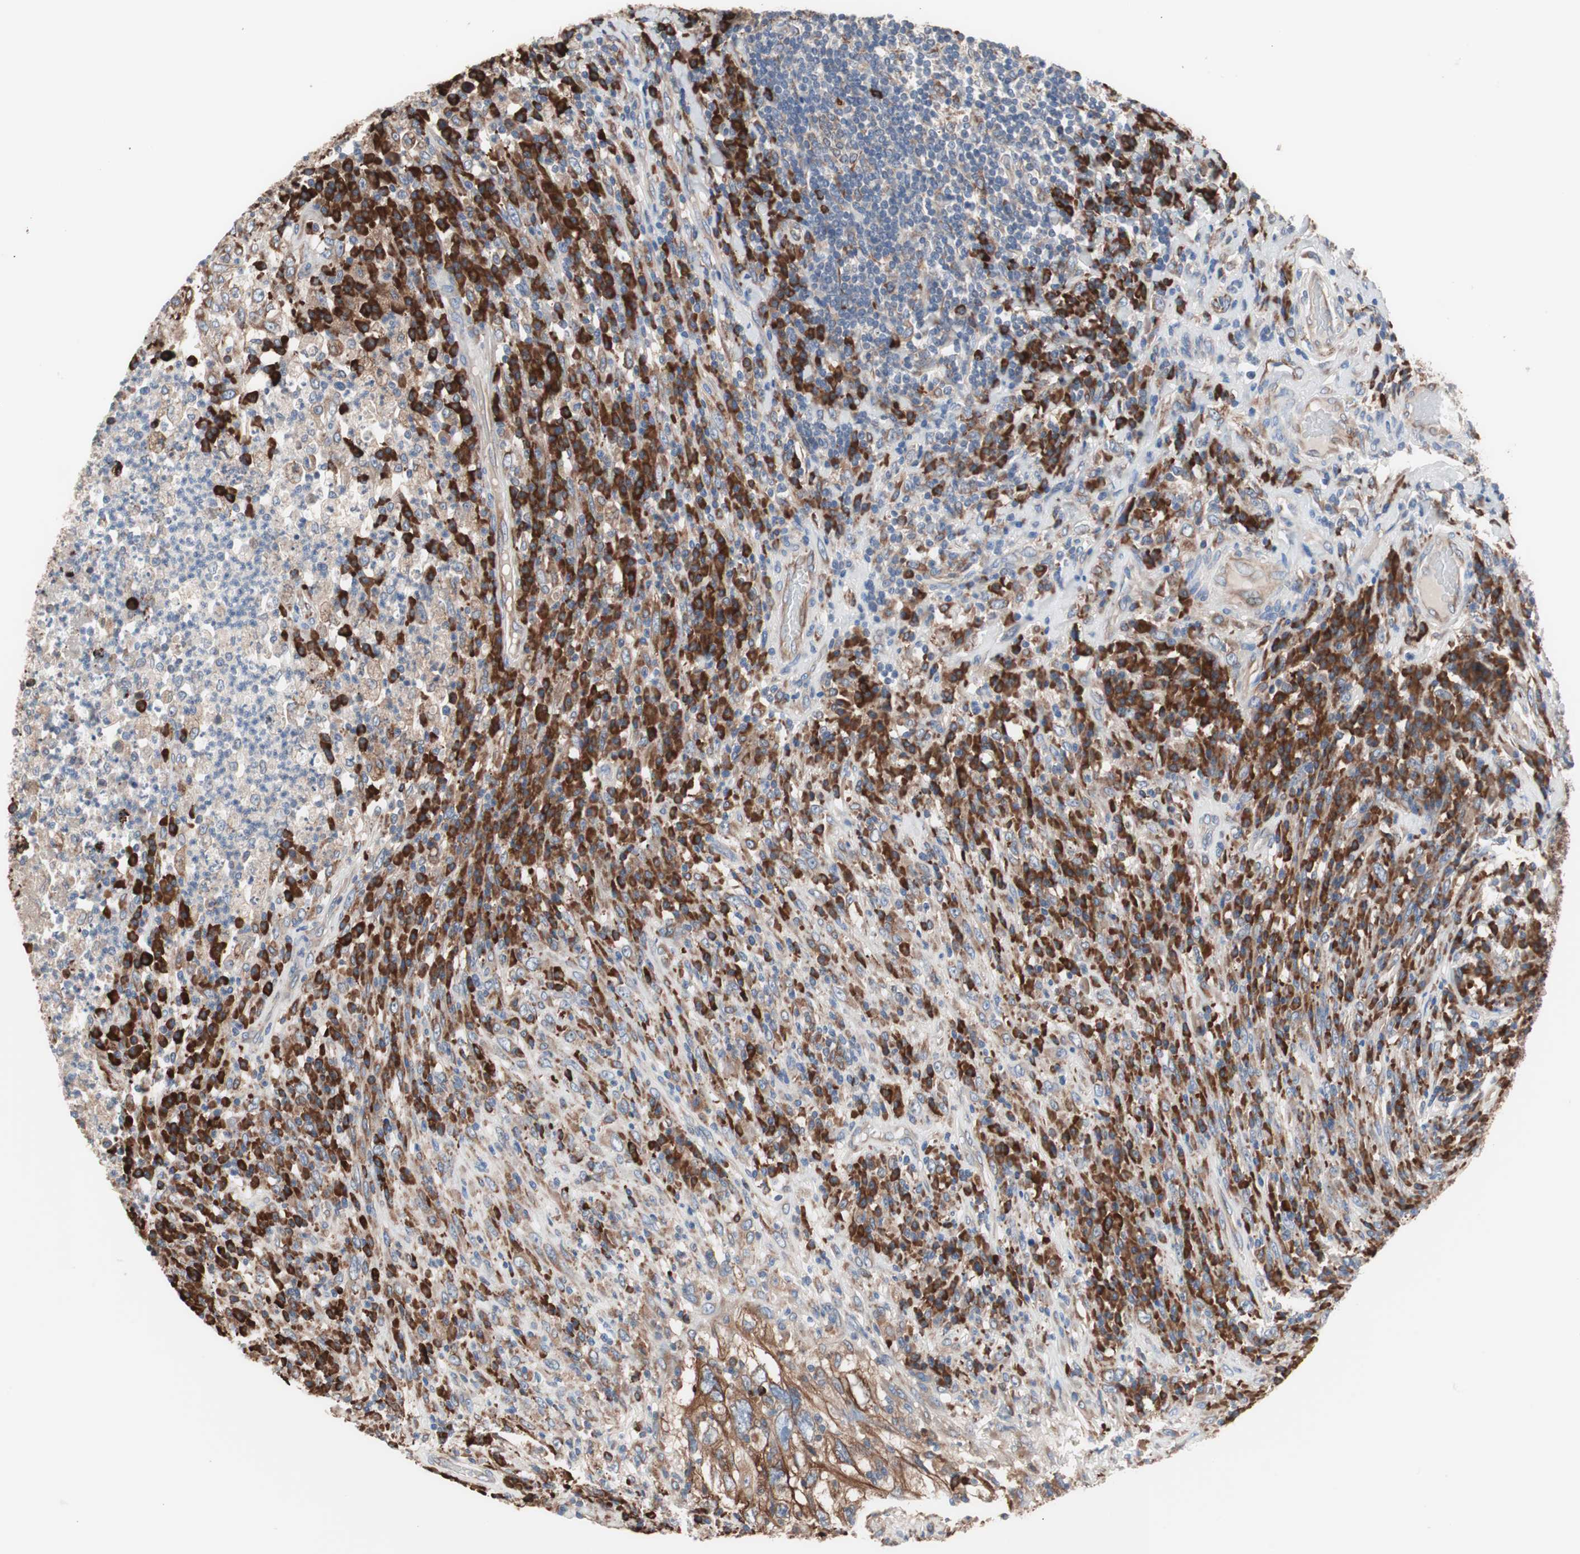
{"staining": {"intensity": "weak", "quantity": "25%-75%", "location": "cytoplasmic/membranous"}, "tissue": "testis cancer", "cell_type": "Tumor cells", "image_type": "cancer", "snomed": [{"axis": "morphology", "description": "Necrosis, NOS"}, {"axis": "morphology", "description": "Carcinoma, Embryonal, NOS"}, {"axis": "topography", "description": "Testis"}], "caption": "A low amount of weak cytoplasmic/membranous expression is appreciated in approximately 25%-75% of tumor cells in testis cancer (embryonal carcinoma) tissue.", "gene": "SLC27A4", "patient": {"sex": "male", "age": 19}}